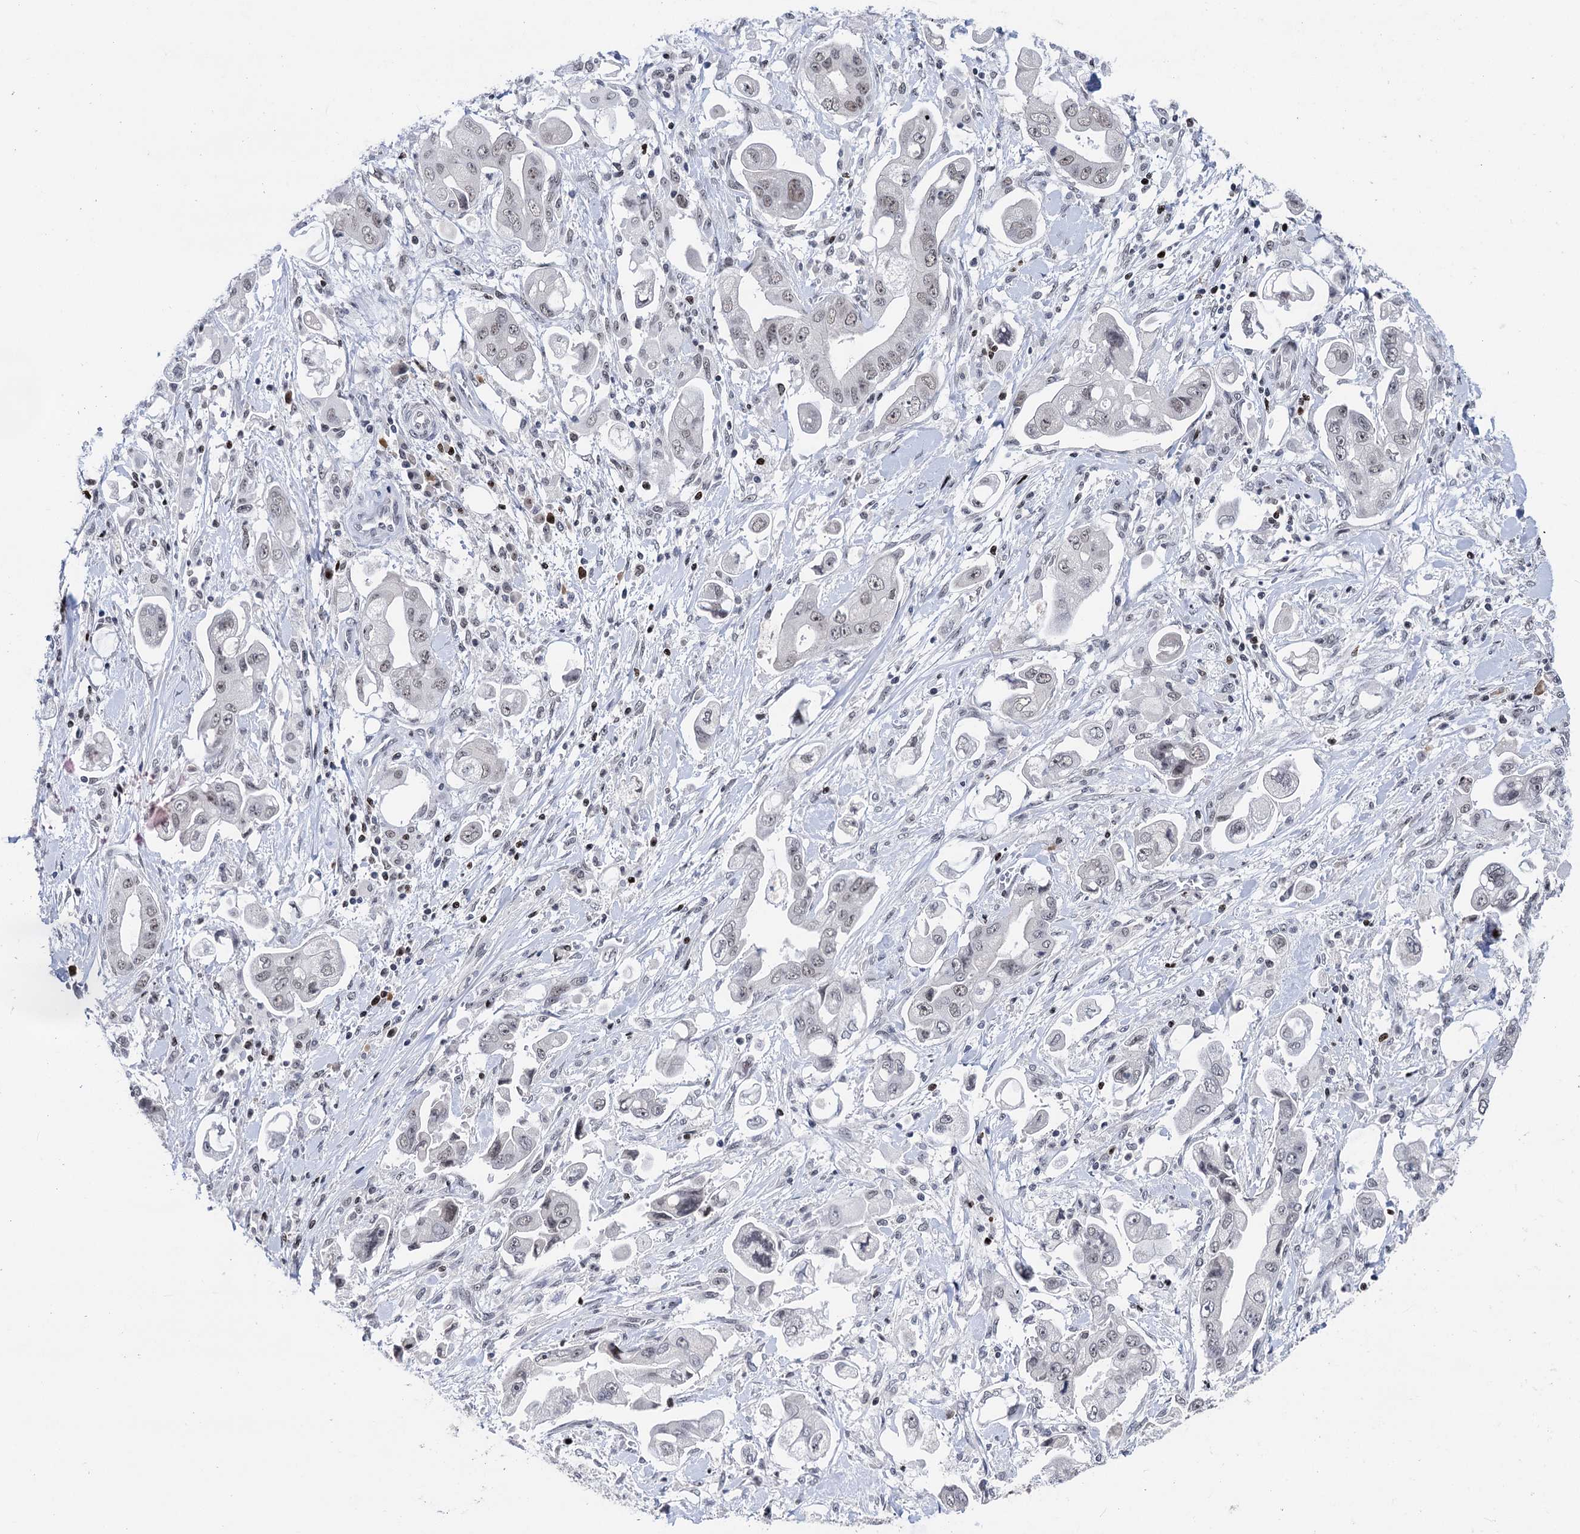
{"staining": {"intensity": "negative", "quantity": "none", "location": "none"}, "tissue": "stomach cancer", "cell_type": "Tumor cells", "image_type": "cancer", "snomed": [{"axis": "morphology", "description": "Adenocarcinoma, NOS"}, {"axis": "topography", "description": "Stomach"}], "caption": "The micrograph demonstrates no significant positivity in tumor cells of stomach cancer (adenocarcinoma).", "gene": "ZCCHC10", "patient": {"sex": "male", "age": 62}}